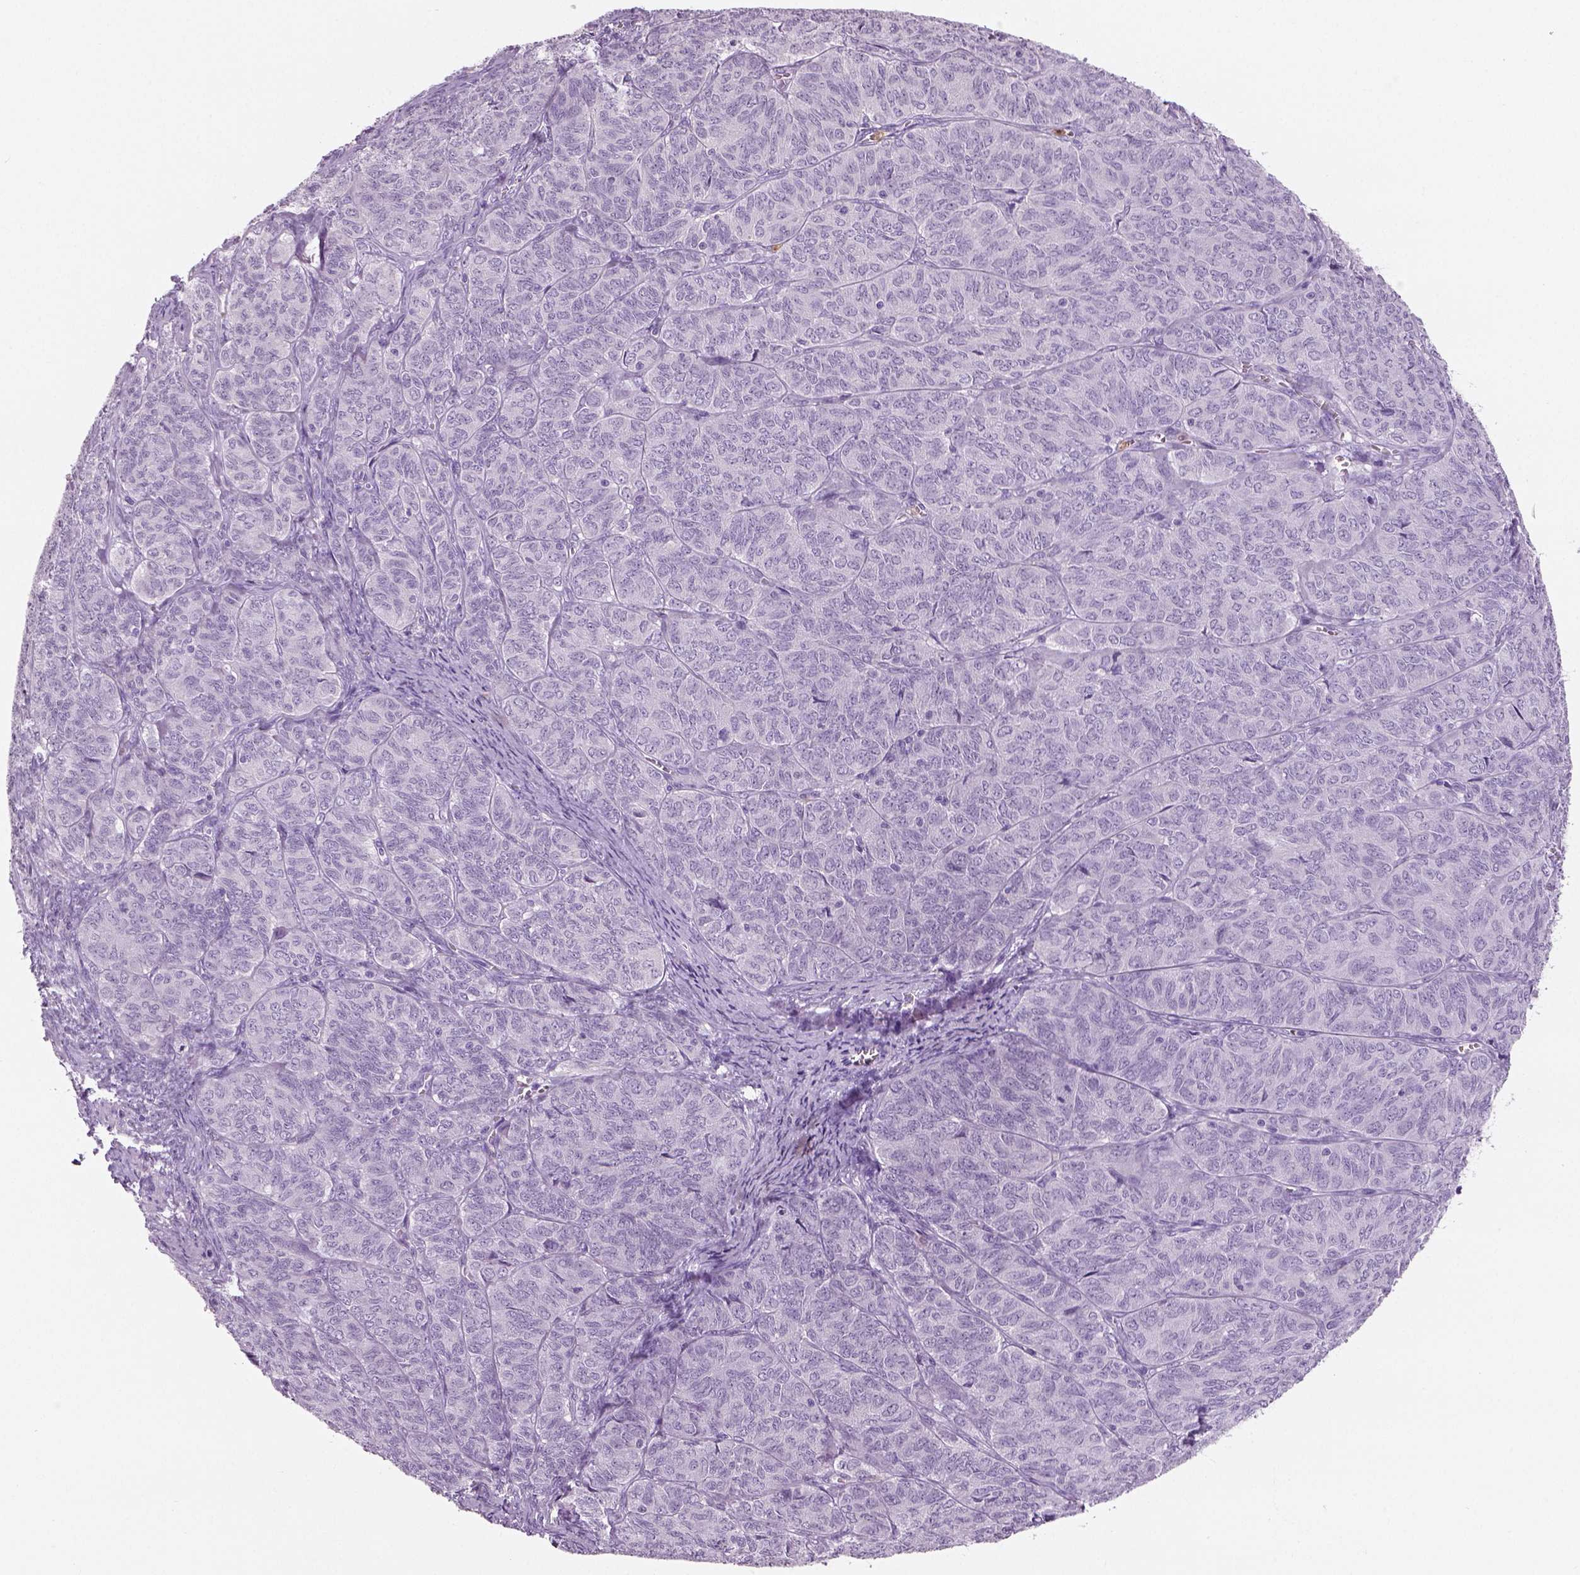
{"staining": {"intensity": "negative", "quantity": "none", "location": "none"}, "tissue": "ovarian cancer", "cell_type": "Tumor cells", "image_type": "cancer", "snomed": [{"axis": "morphology", "description": "Carcinoma, endometroid"}, {"axis": "topography", "description": "Ovary"}], "caption": "The histopathology image shows no staining of tumor cells in ovarian cancer (endometroid carcinoma).", "gene": "NECAB2", "patient": {"sex": "female", "age": 80}}